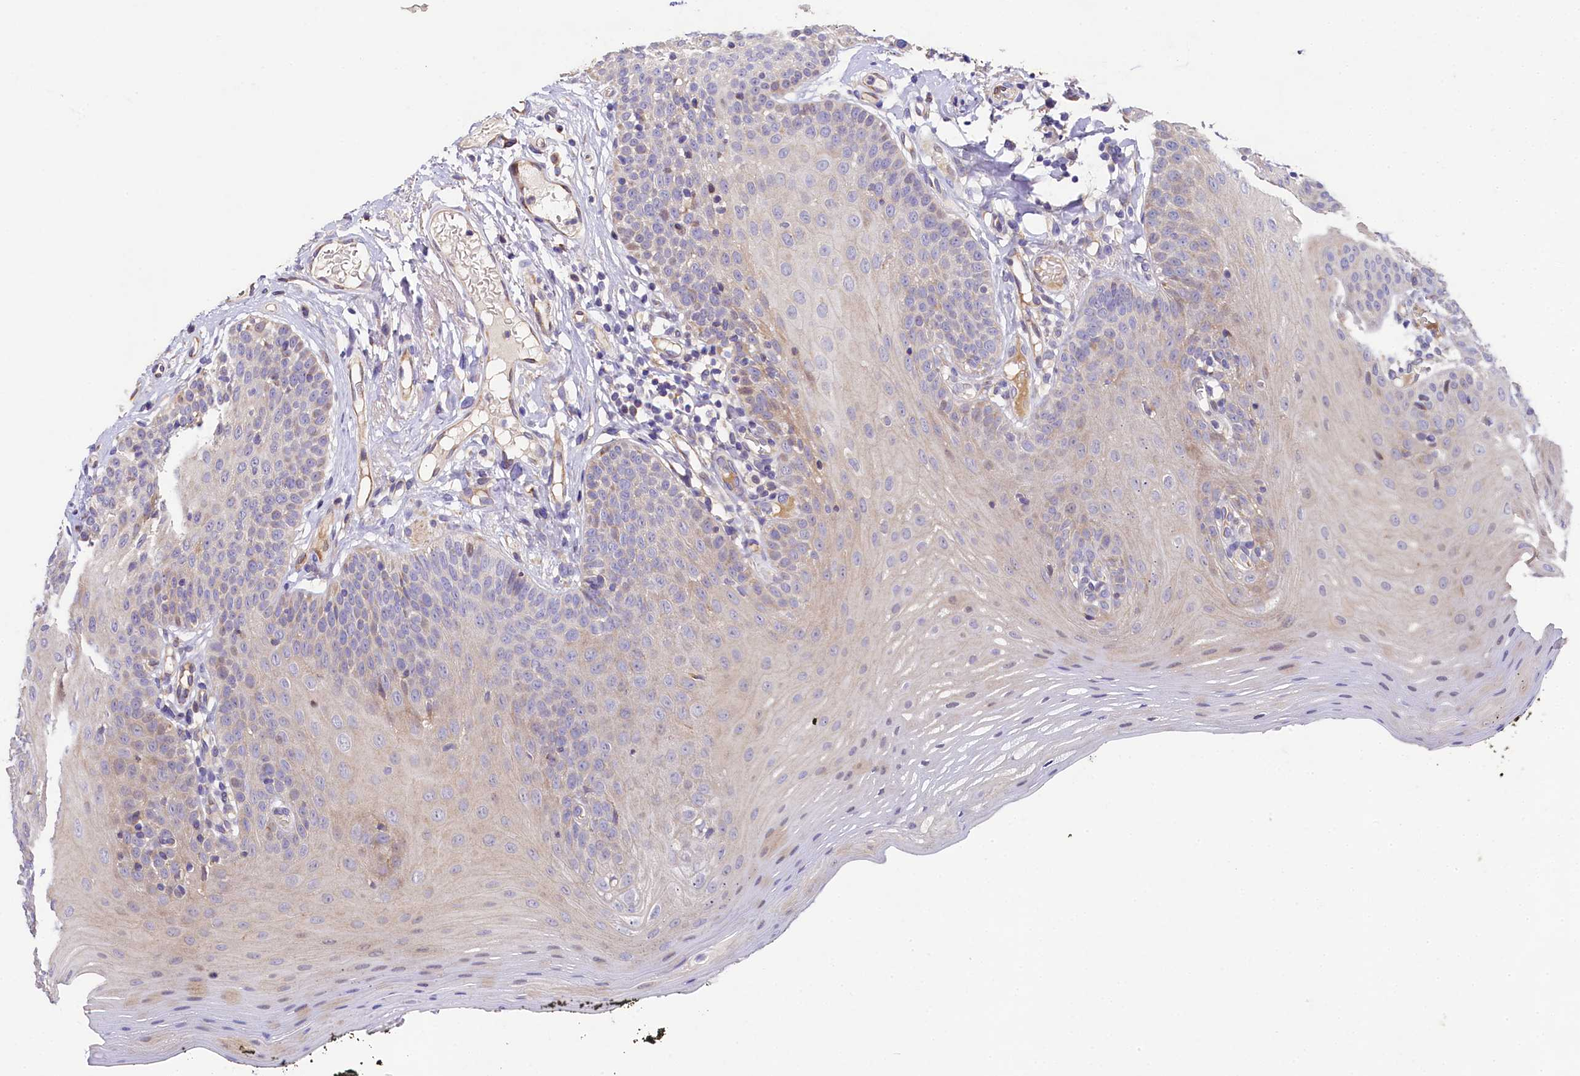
{"staining": {"intensity": "weak", "quantity": "<25%", "location": "cytoplasmic/membranous"}, "tissue": "oral mucosa", "cell_type": "Squamous epithelial cells", "image_type": "normal", "snomed": [{"axis": "morphology", "description": "Normal tissue, NOS"}, {"axis": "topography", "description": "Oral tissue"}], "caption": "IHC image of unremarkable oral mucosa stained for a protein (brown), which displays no positivity in squamous epithelial cells.", "gene": "FXYD6", "patient": {"sex": "male", "age": 74}}